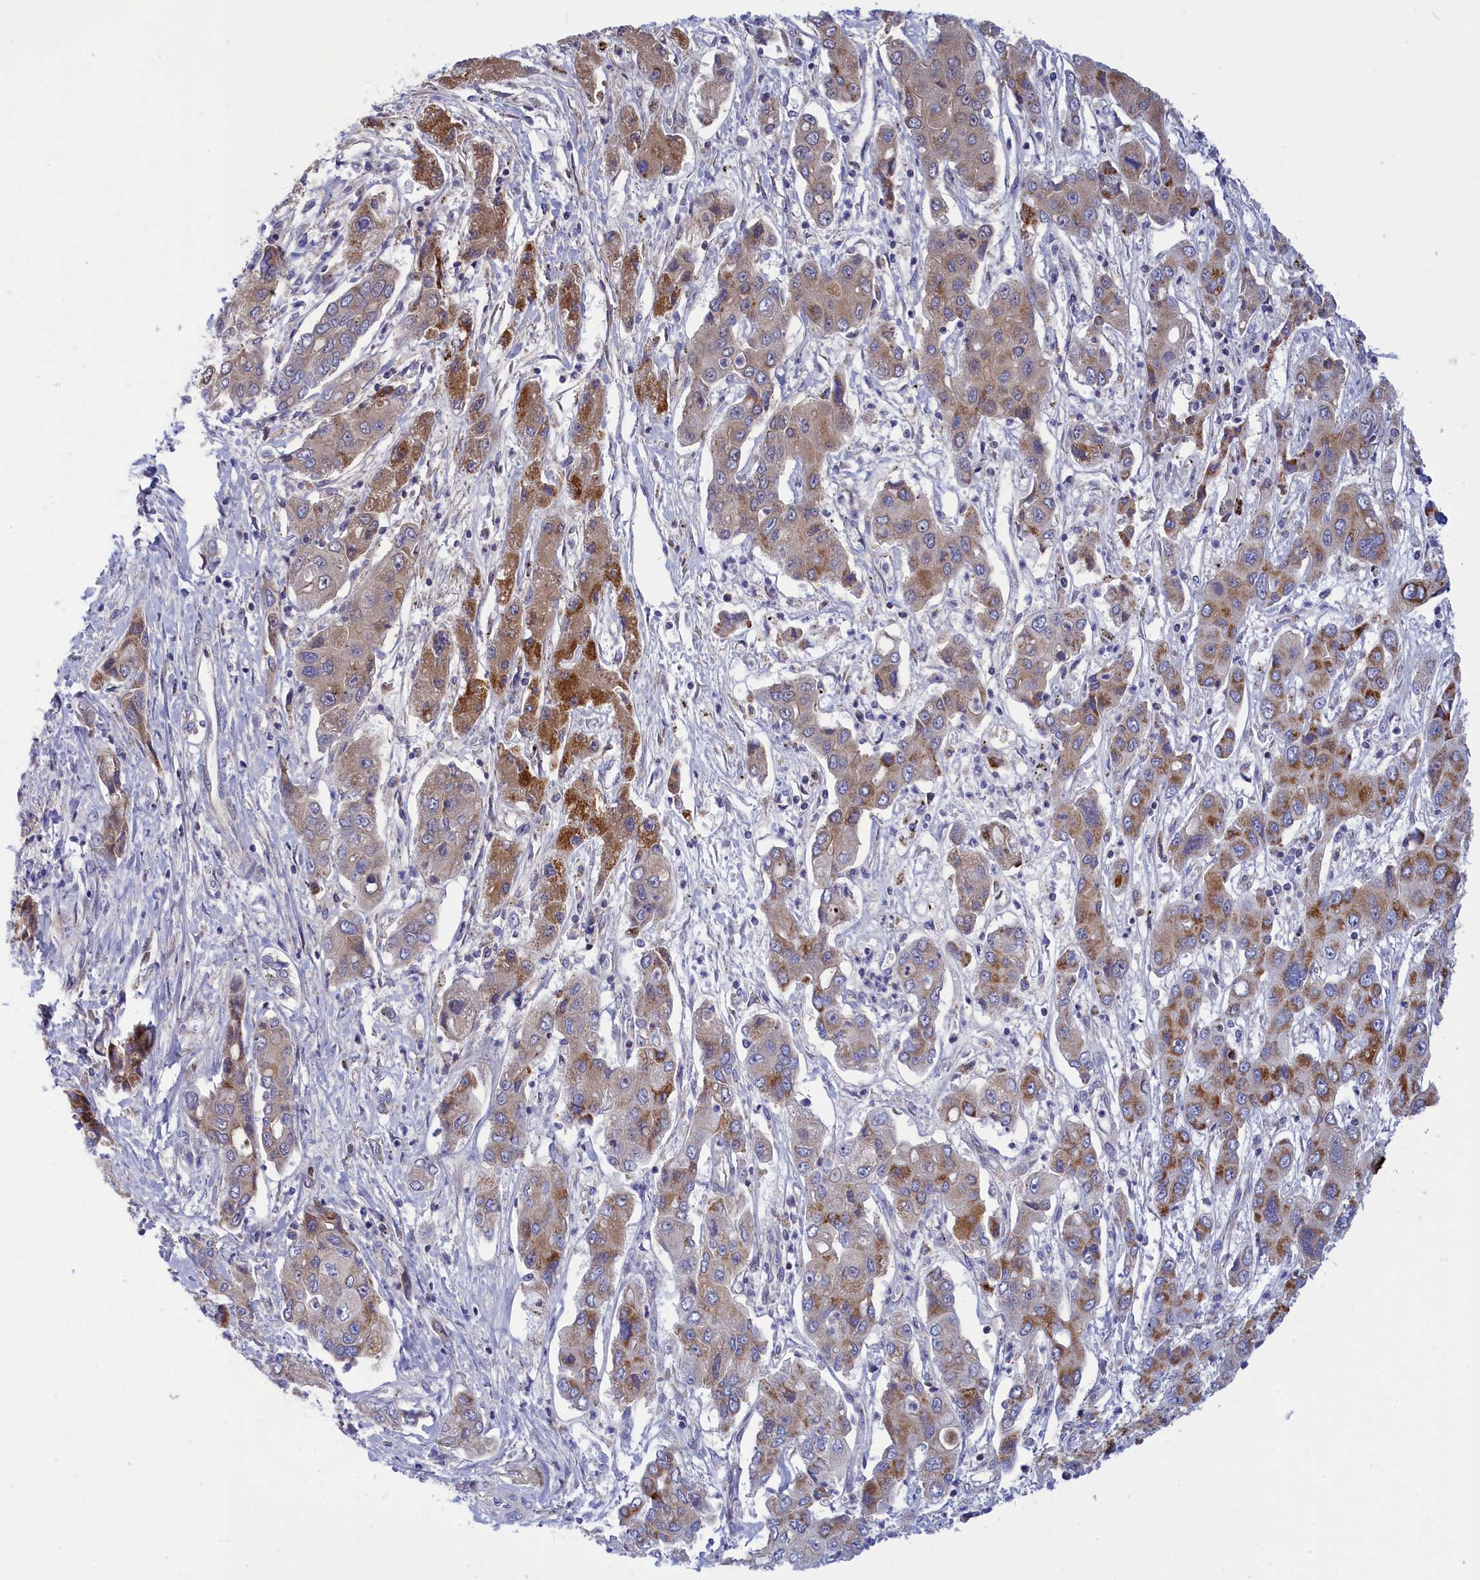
{"staining": {"intensity": "strong", "quantity": "25%-75%", "location": "cytoplasmic/membranous"}, "tissue": "liver cancer", "cell_type": "Tumor cells", "image_type": "cancer", "snomed": [{"axis": "morphology", "description": "Cholangiocarcinoma"}, {"axis": "topography", "description": "Liver"}], "caption": "Cholangiocarcinoma (liver) stained for a protein exhibits strong cytoplasmic/membranous positivity in tumor cells. (DAB (3,3'-diaminobenzidine) IHC with brightfield microscopy, high magnification).", "gene": "CCRL2", "patient": {"sex": "male", "age": 67}}